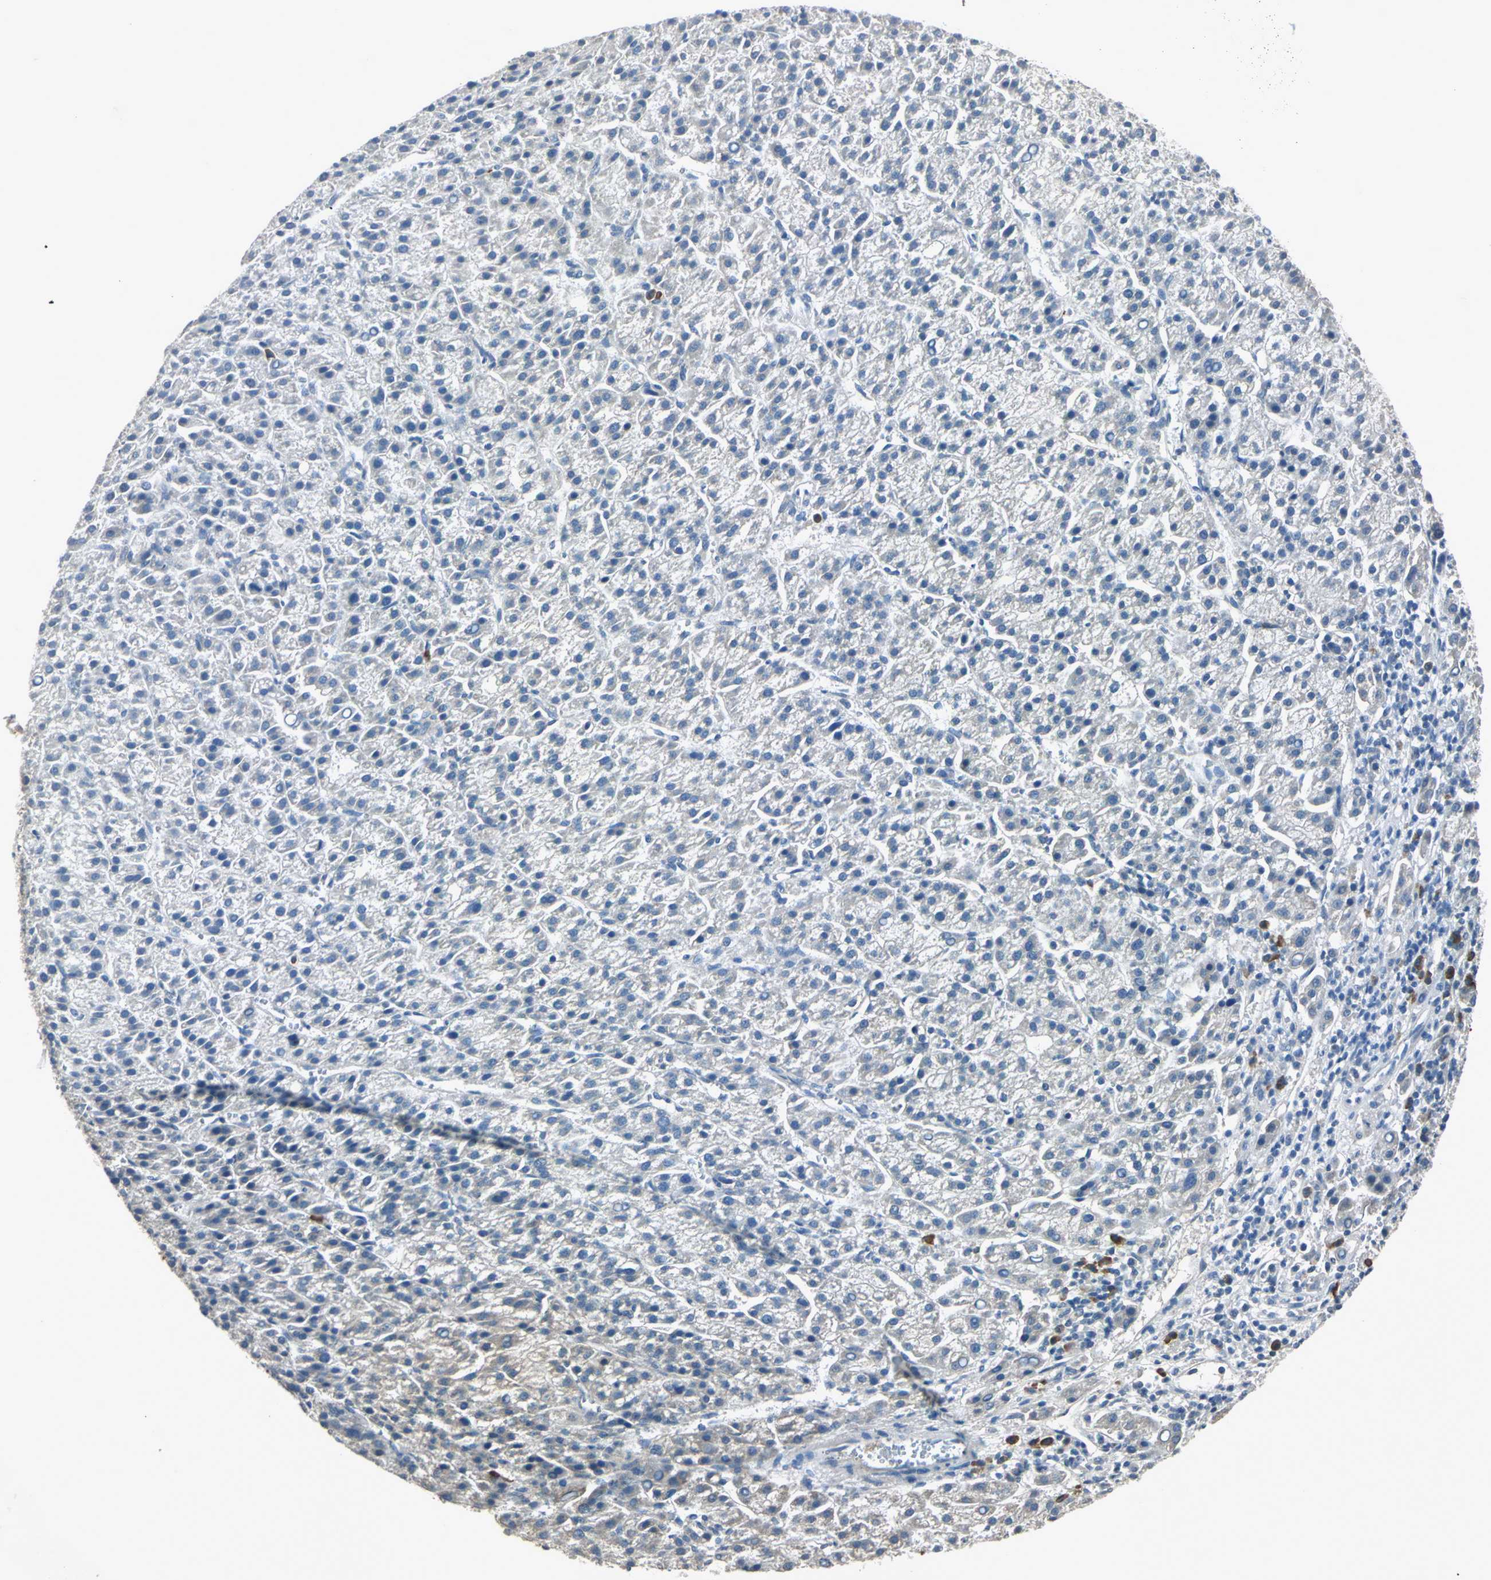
{"staining": {"intensity": "negative", "quantity": "none", "location": "none"}, "tissue": "liver cancer", "cell_type": "Tumor cells", "image_type": "cancer", "snomed": [{"axis": "morphology", "description": "Carcinoma, Hepatocellular, NOS"}, {"axis": "topography", "description": "Liver"}], "caption": "The micrograph exhibits no significant positivity in tumor cells of hepatocellular carcinoma (liver).", "gene": "SLC2A13", "patient": {"sex": "female", "age": 58}}